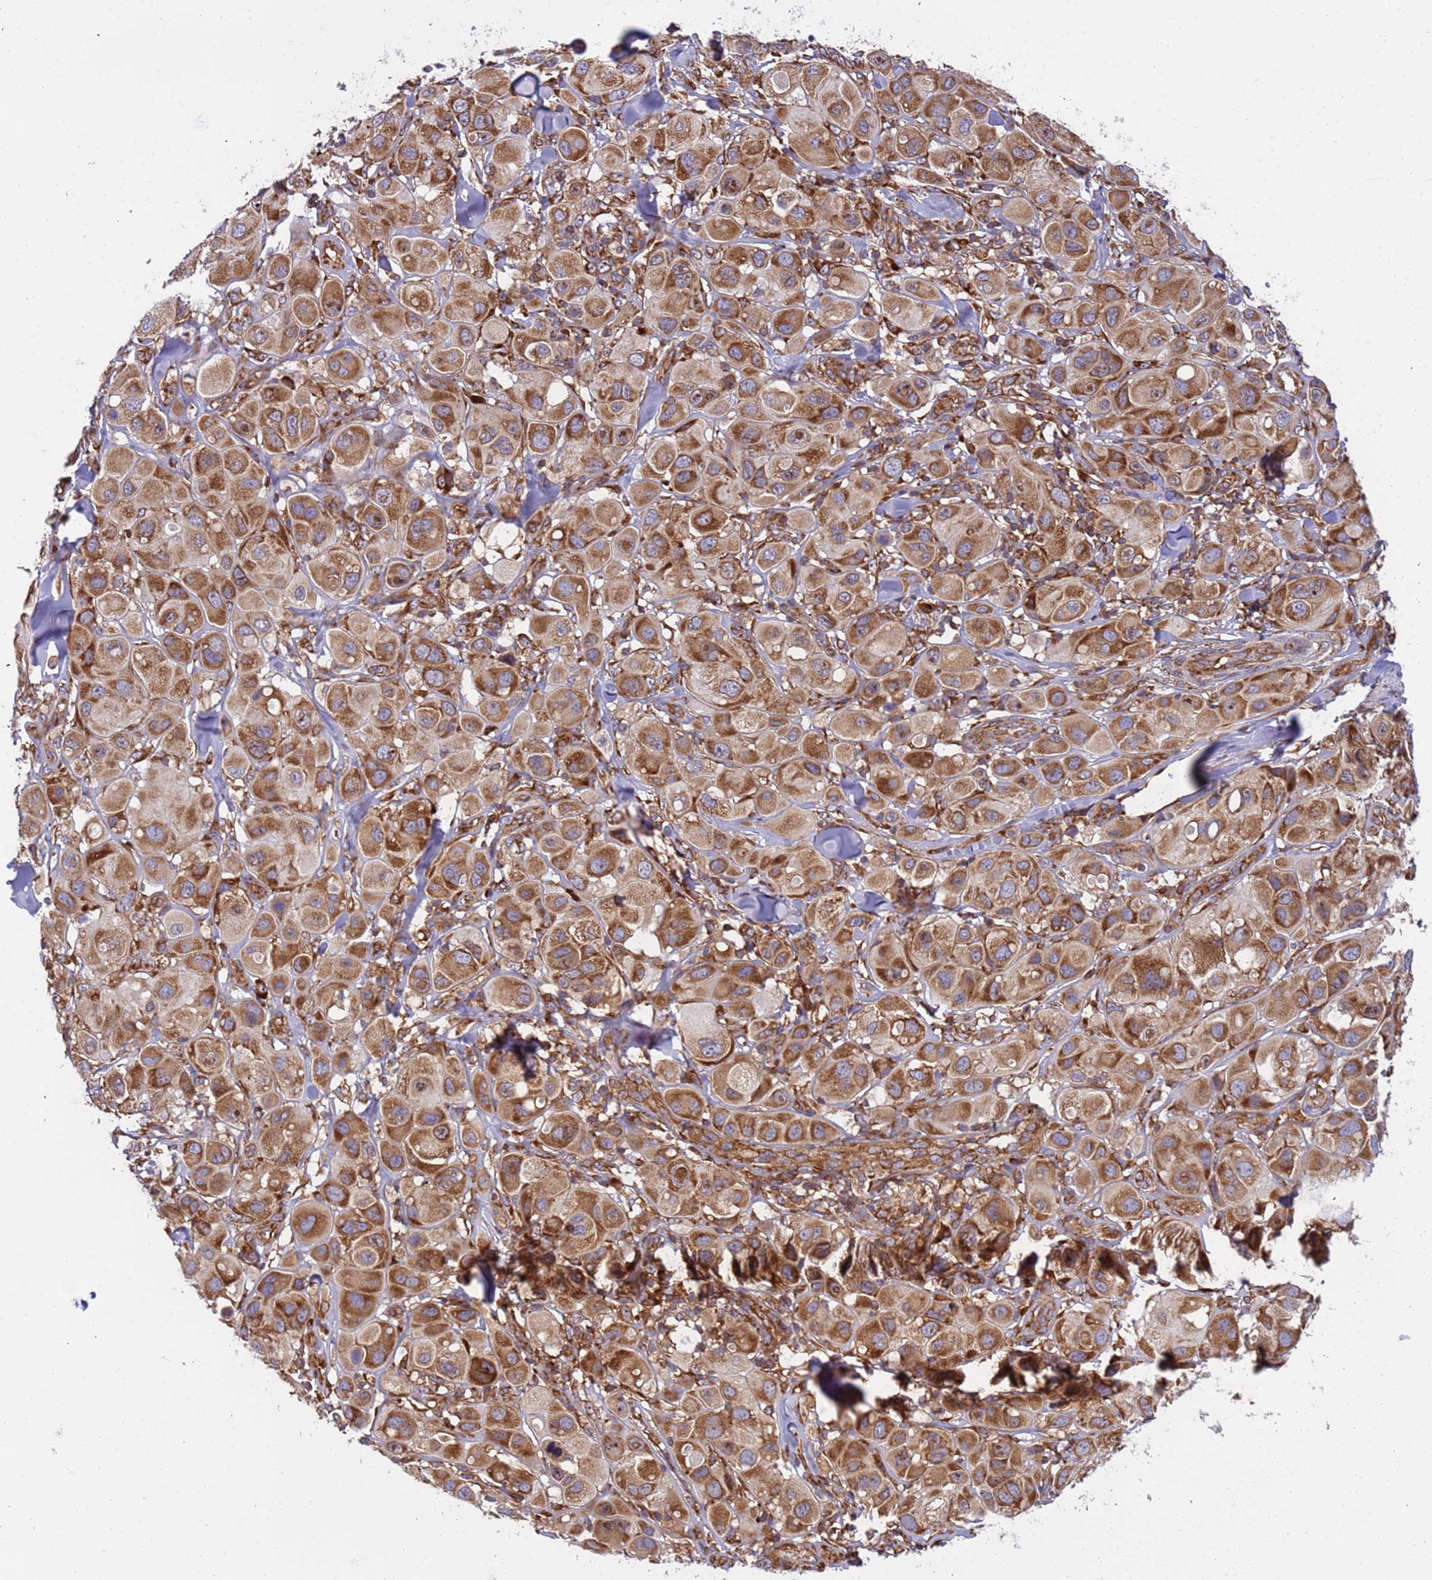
{"staining": {"intensity": "strong", "quantity": ">75%", "location": "cytoplasmic/membranous"}, "tissue": "melanoma", "cell_type": "Tumor cells", "image_type": "cancer", "snomed": [{"axis": "morphology", "description": "Malignant melanoma, Metastatic site"}, {"axis": "topography", "description": "Skin"}], "caption": "A histopathology image showing strong cytoplasmic/membranous expression in approximately >75% of tumor cells in malignant melanoma (metastatic site), as visualized by brown immunohistochemical staining.", "gene": "RPL36", "patient": {"sex": "male", "age": 41}}